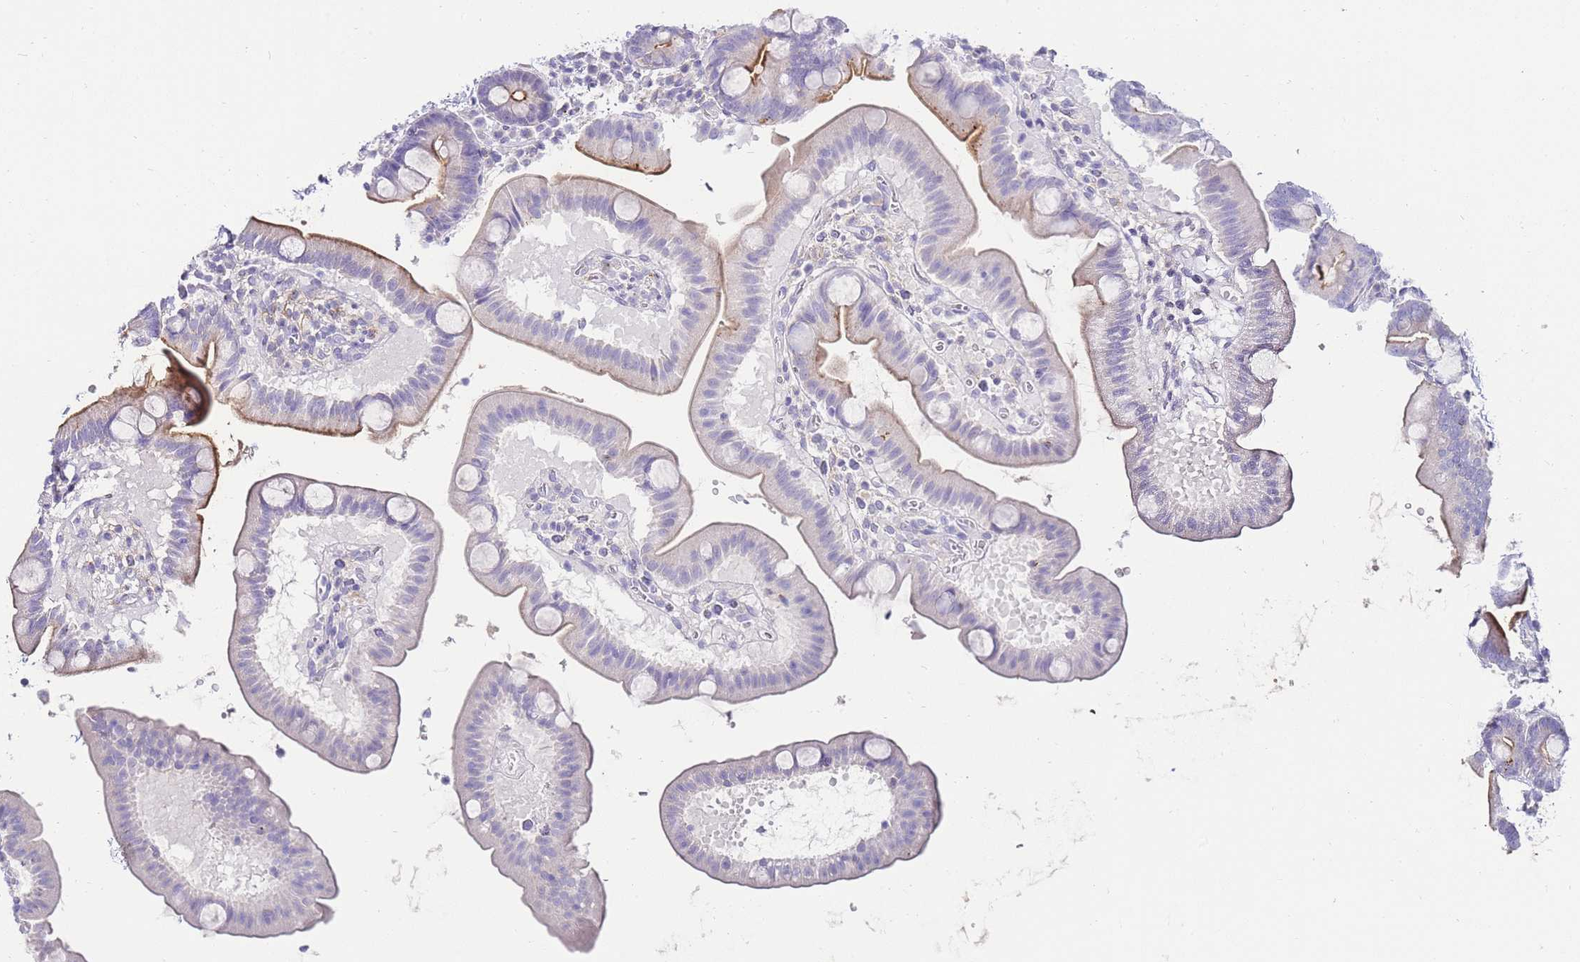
{"staining": {"intensity": "moderate", "quantity": "25%-75%", "location": "cytoplasmic/membranous"}, "tissue": "duodenum", "cell_type": "Glandular cells", "image_type": "normal", "snomed": [{"axis": "morphology", "description": "Normal tissue, NOS"}, {"axis": "topography", "description": "Duodenum"}], "caption": "Unremarkable duodenum shows moderate cytoplasmic/membranous expression in about 25%-75% of glandular cells (IHC, brightfield microscopy, high magnification)..", "gene": "DPP4", "patient": {"sex": "male", "age": 54}}